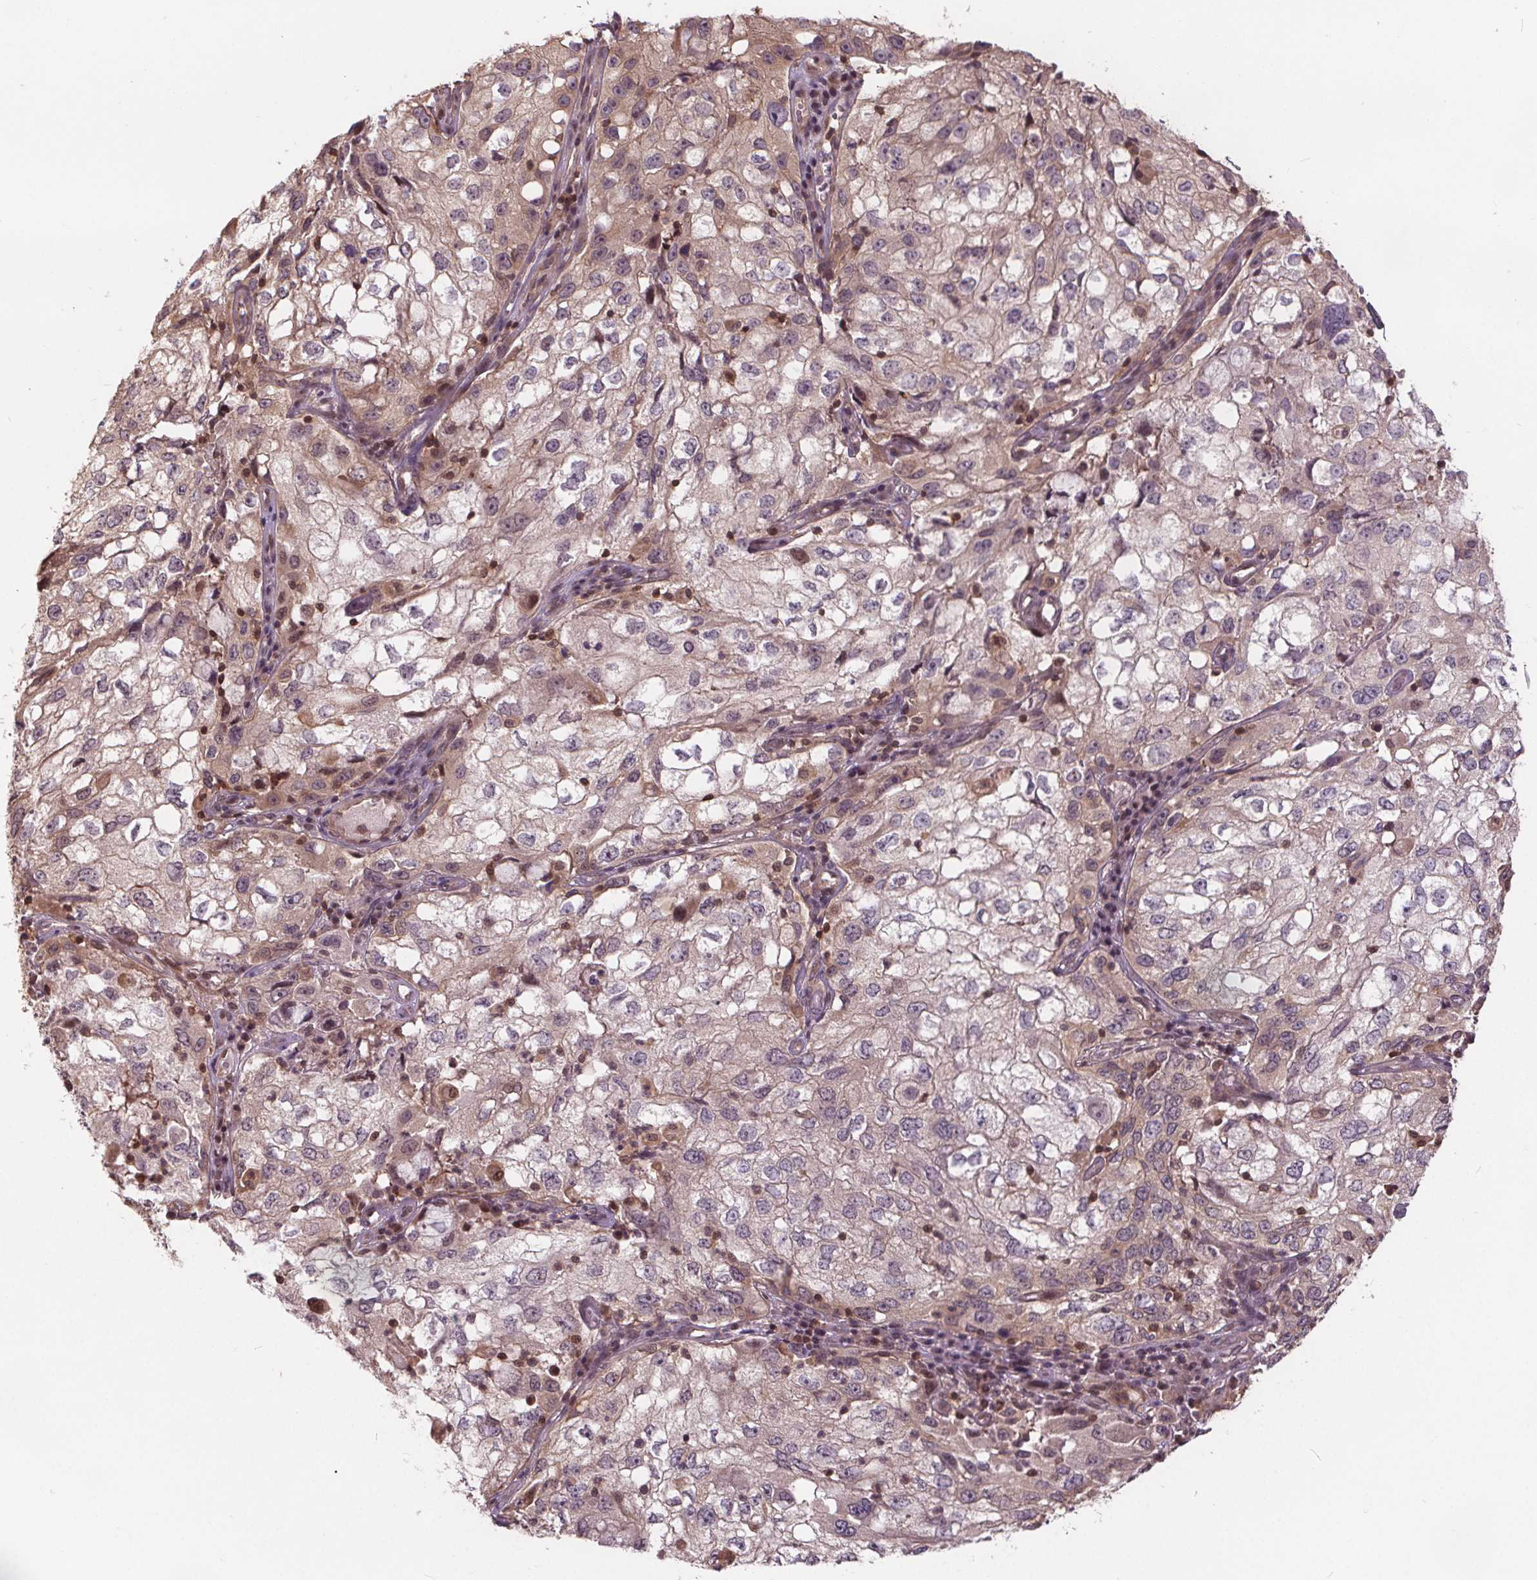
{"staining": {"intensity": "weak", "quantity": "25%-75%", "location": "cytoplasmic/membranous"}, "tissue": "cervical cancer", "cell_type": "Tumor cells", "image_type": "cancer", "snomed": [{"axis": "morphology", "description": "Squamous cell carcinoma, NOS"}, {"axis": "topography", "description": "Cervix"}], "caption": "Cervical cancer (squamous cell carcinoma) tissue exhibits weak cytoplasmic/membranous positivity in about 25%-75% of tumor cells, visualized by immunohistochemistry.", "gene": "HIF1AN", "patient": {"sex": "female", "age": 36}}